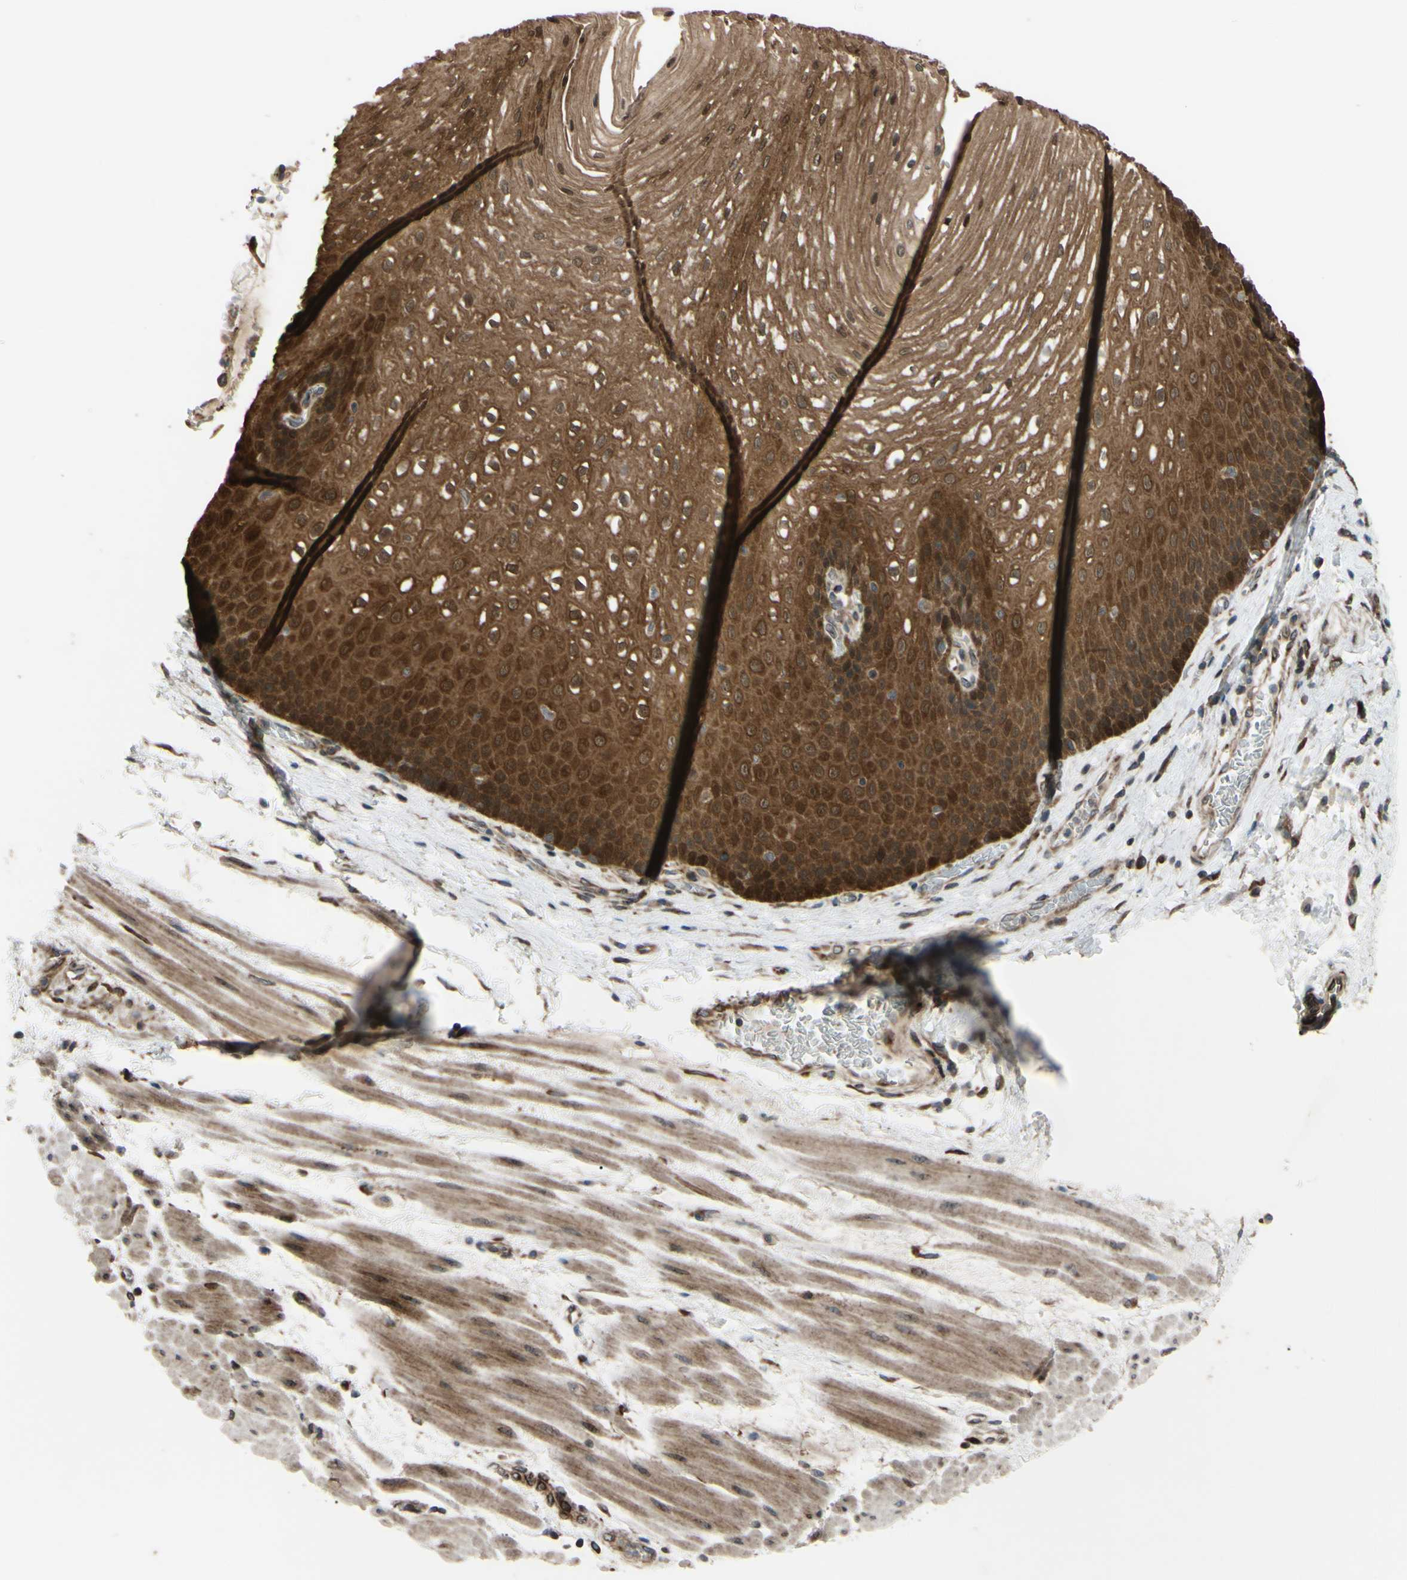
{"staining": {"intensity": "strong", "quantity": ">75%", "location": "cytoplasmic/membranous,nuclear"}, "tissue": "esophagus", "cell_type": "Squamous epithelial cells", "image_type": "normal", "snomed": [{"axis": "morphology", "description": "Normal tissue, NOS"}, {"axis": "topography", "description": "Esophagus"}], "caption": "A histopathology image showing strong cytoplasmic/membranous,nuclear expression in approximately >75% of squamous epithelial cells in unremarkable esophagus, as visualized by brown immunohistochemical staining.", "gene": "PRAF2", "patient": {"sex": "male", "age": 48}}